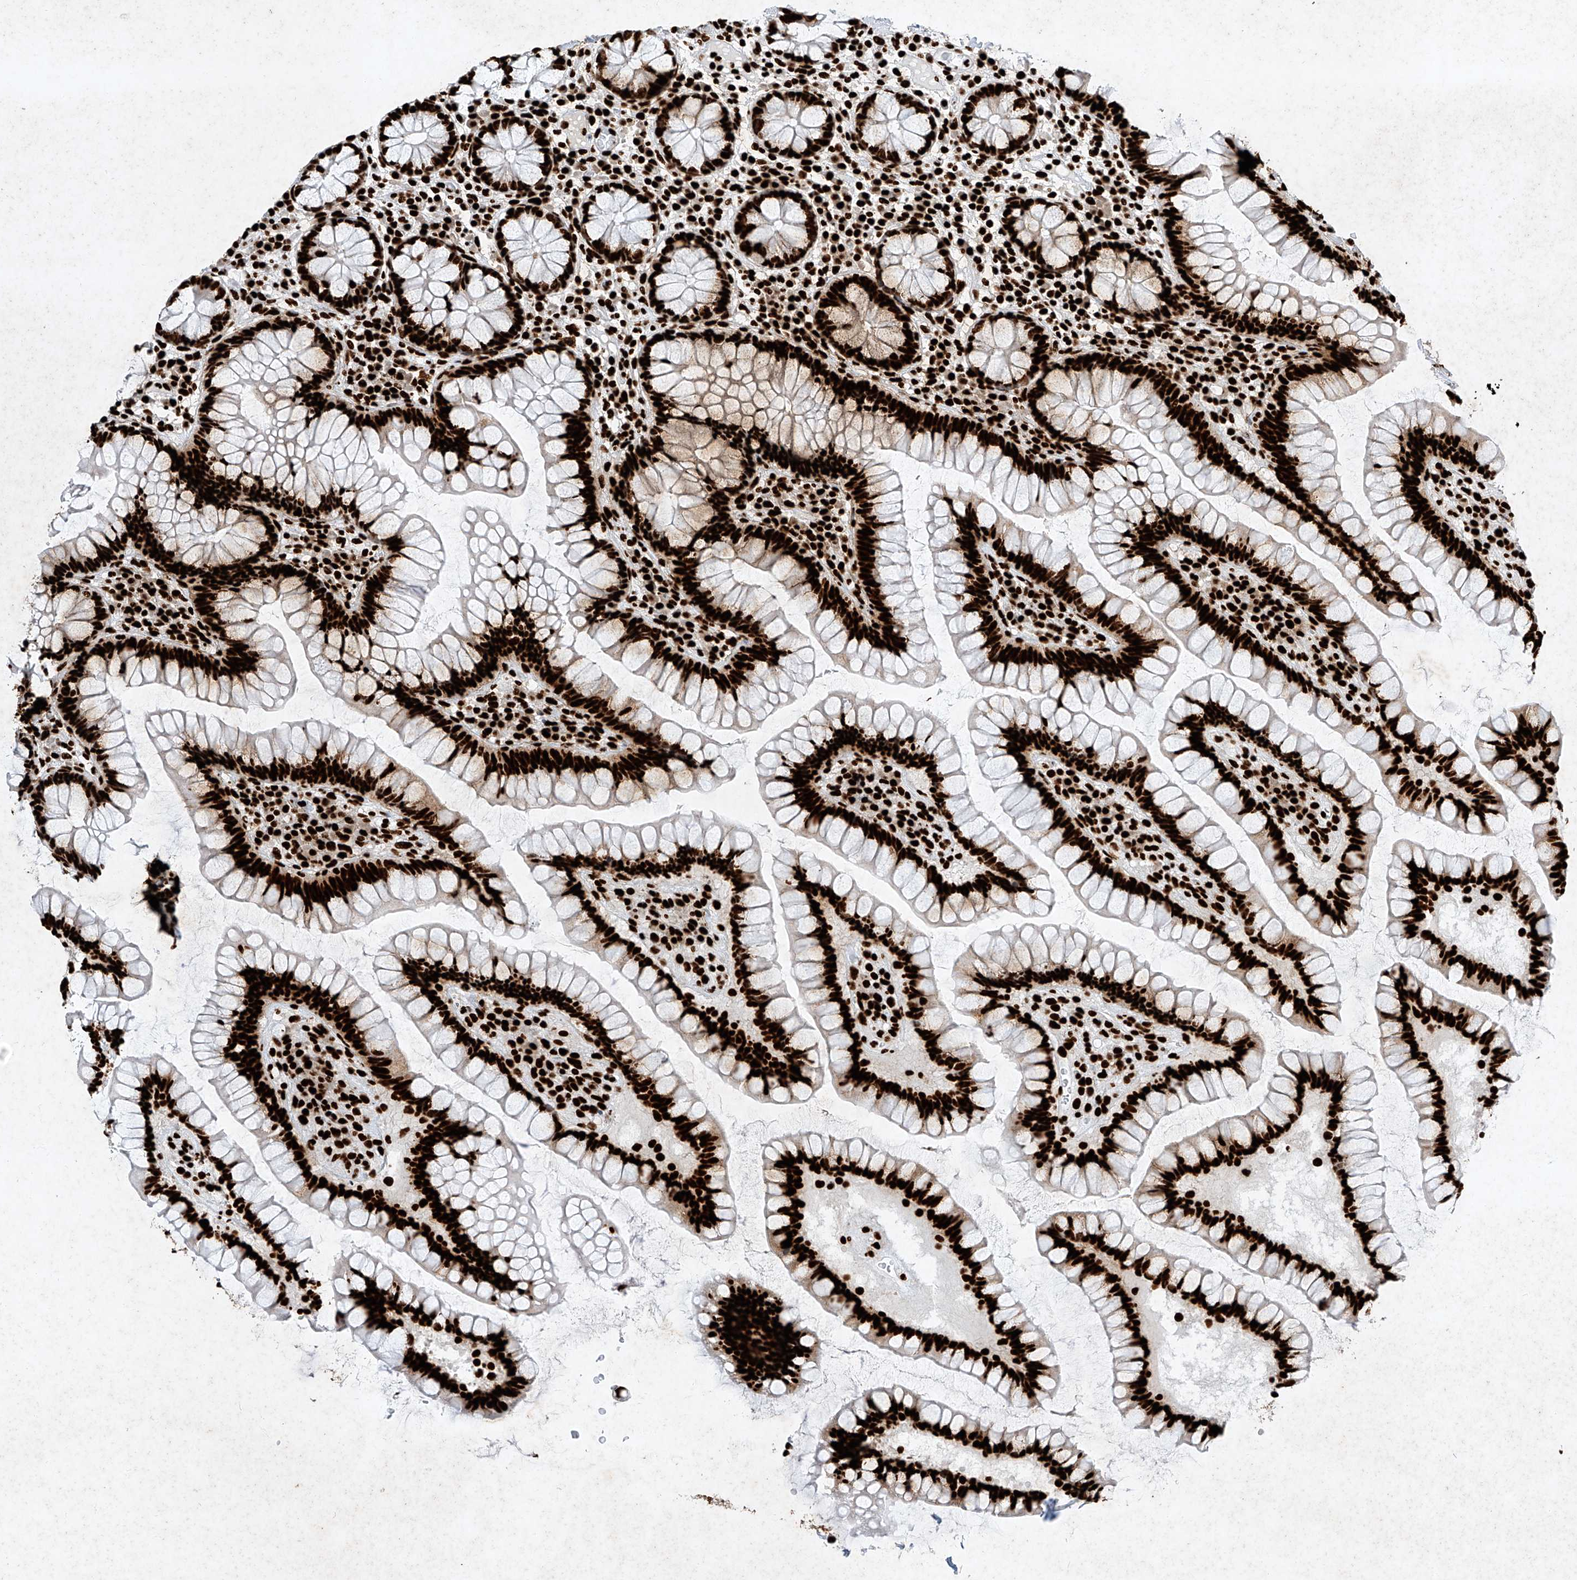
{"staining": {"intensity": "strong", "quantity": ">75%", "location": "nuclear"}, "tissue": "colon", "cell_type": "Endothelial cells", "image_type": "normal", "snomed": [{"axis": "morphology", "description": "Normal tissue, NOS"}, {"axis": "topography", "description": "Colon"}], "caption": "Immunohistochemical staining of benign colon exhibits >75% levels of strong nuclear protein staining in approximately >75% of endothelial cells.", "gene": "SRSF6", "patient": {"sex": "female", "age": 79}}